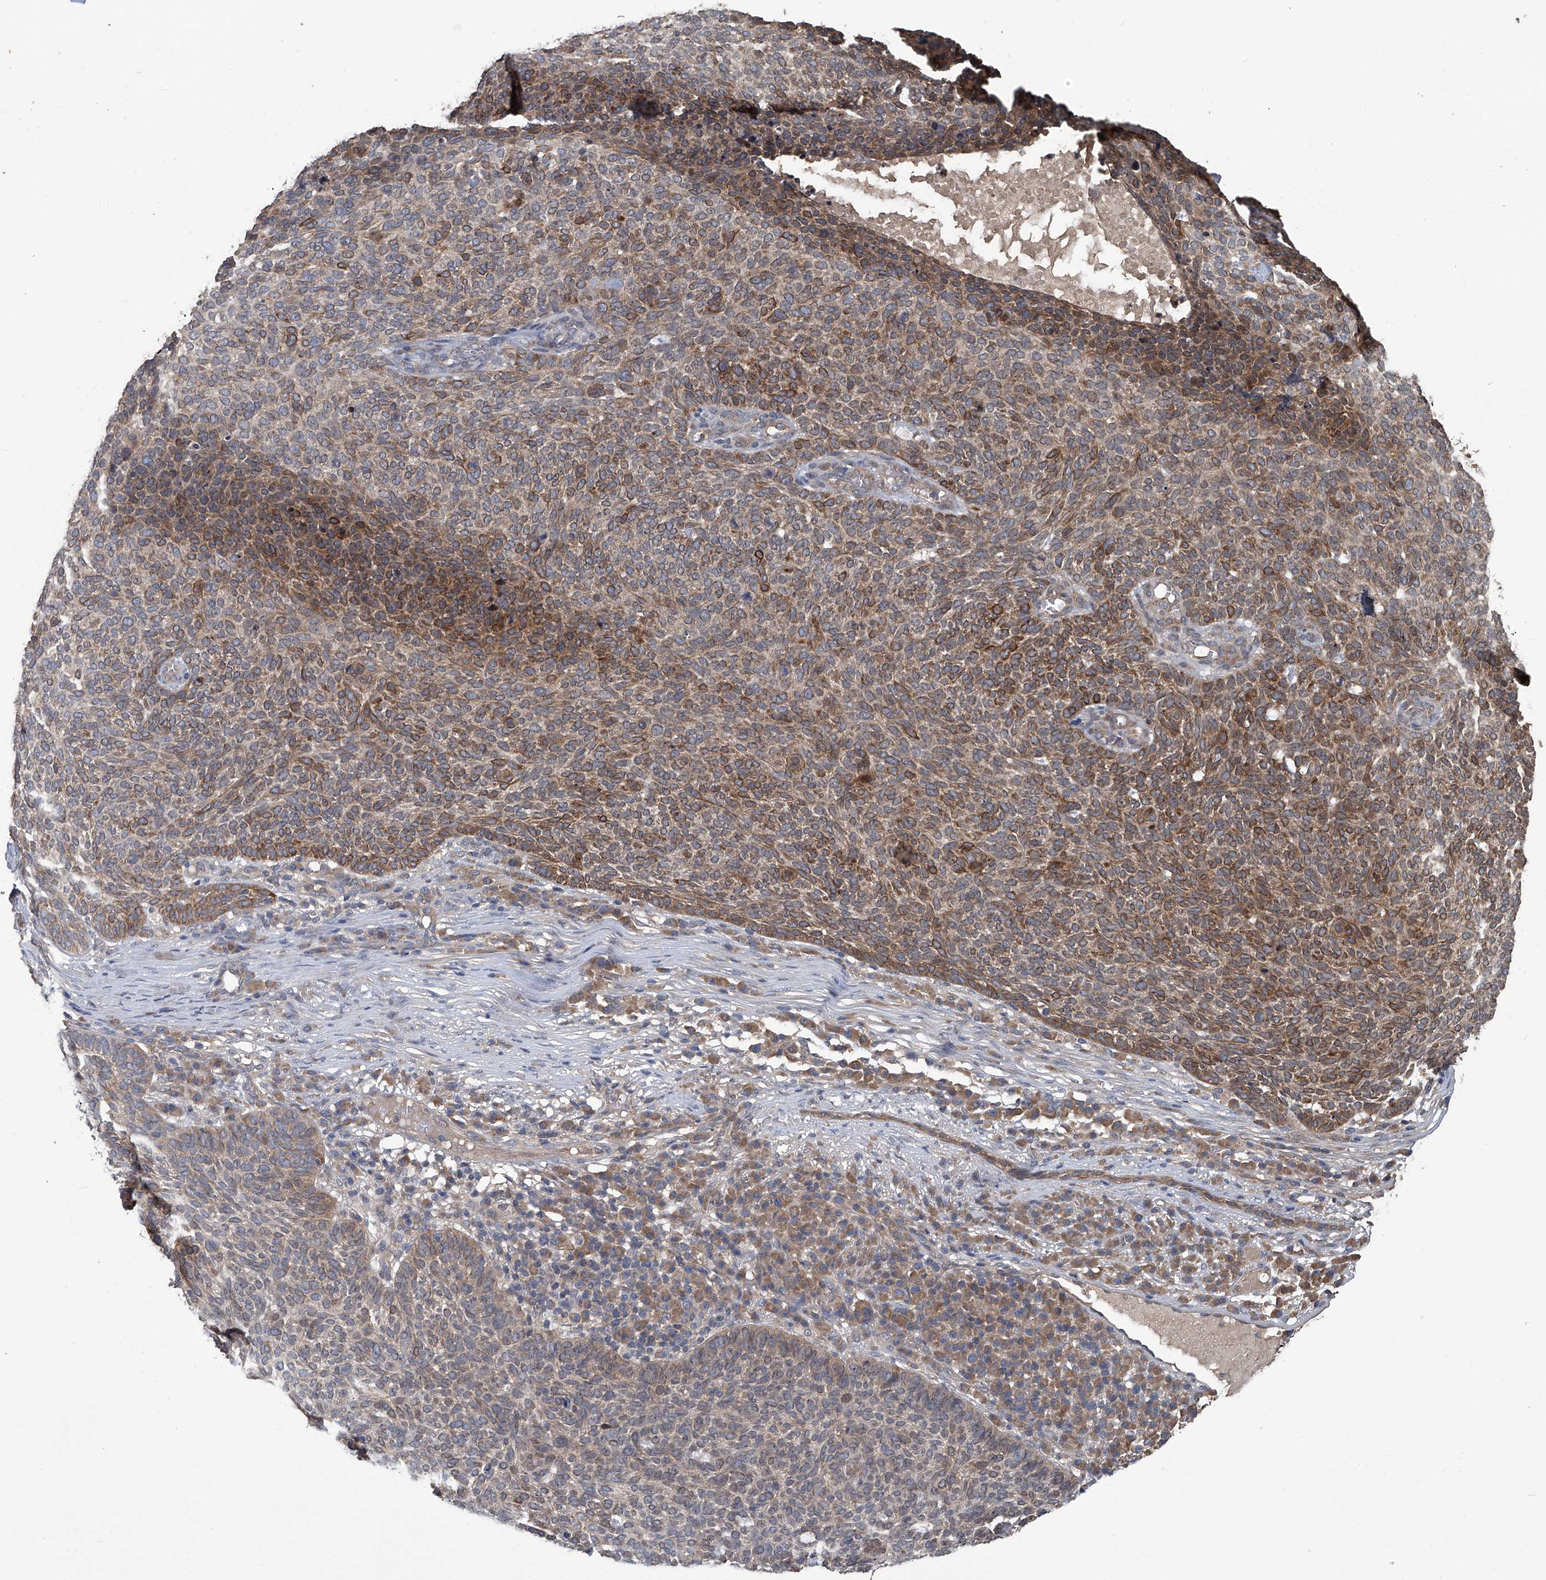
{"staining": {"intensity": "moderate", "quantity": ">75%", "location": "cytoplasmic/membranous"}, "tissue": "skin cancer", "cell_type": "Tumor cells", "image_type": "cancer", "snomed": [{"axis": "morphology", "description": "Squamous cell carcinoma, NOS"}, {"axis": "topography", "description": "Skin"}], "caption": "Human skin cancer (squamous cell carcinoma) stained for a protein (brown) demonstrates moderate cytoplasmic/membranous positive positivity in approximately >75% of tumor cells.", "gene": "ANKRD34A", "patient": {"sex": "female", "age": 90}}